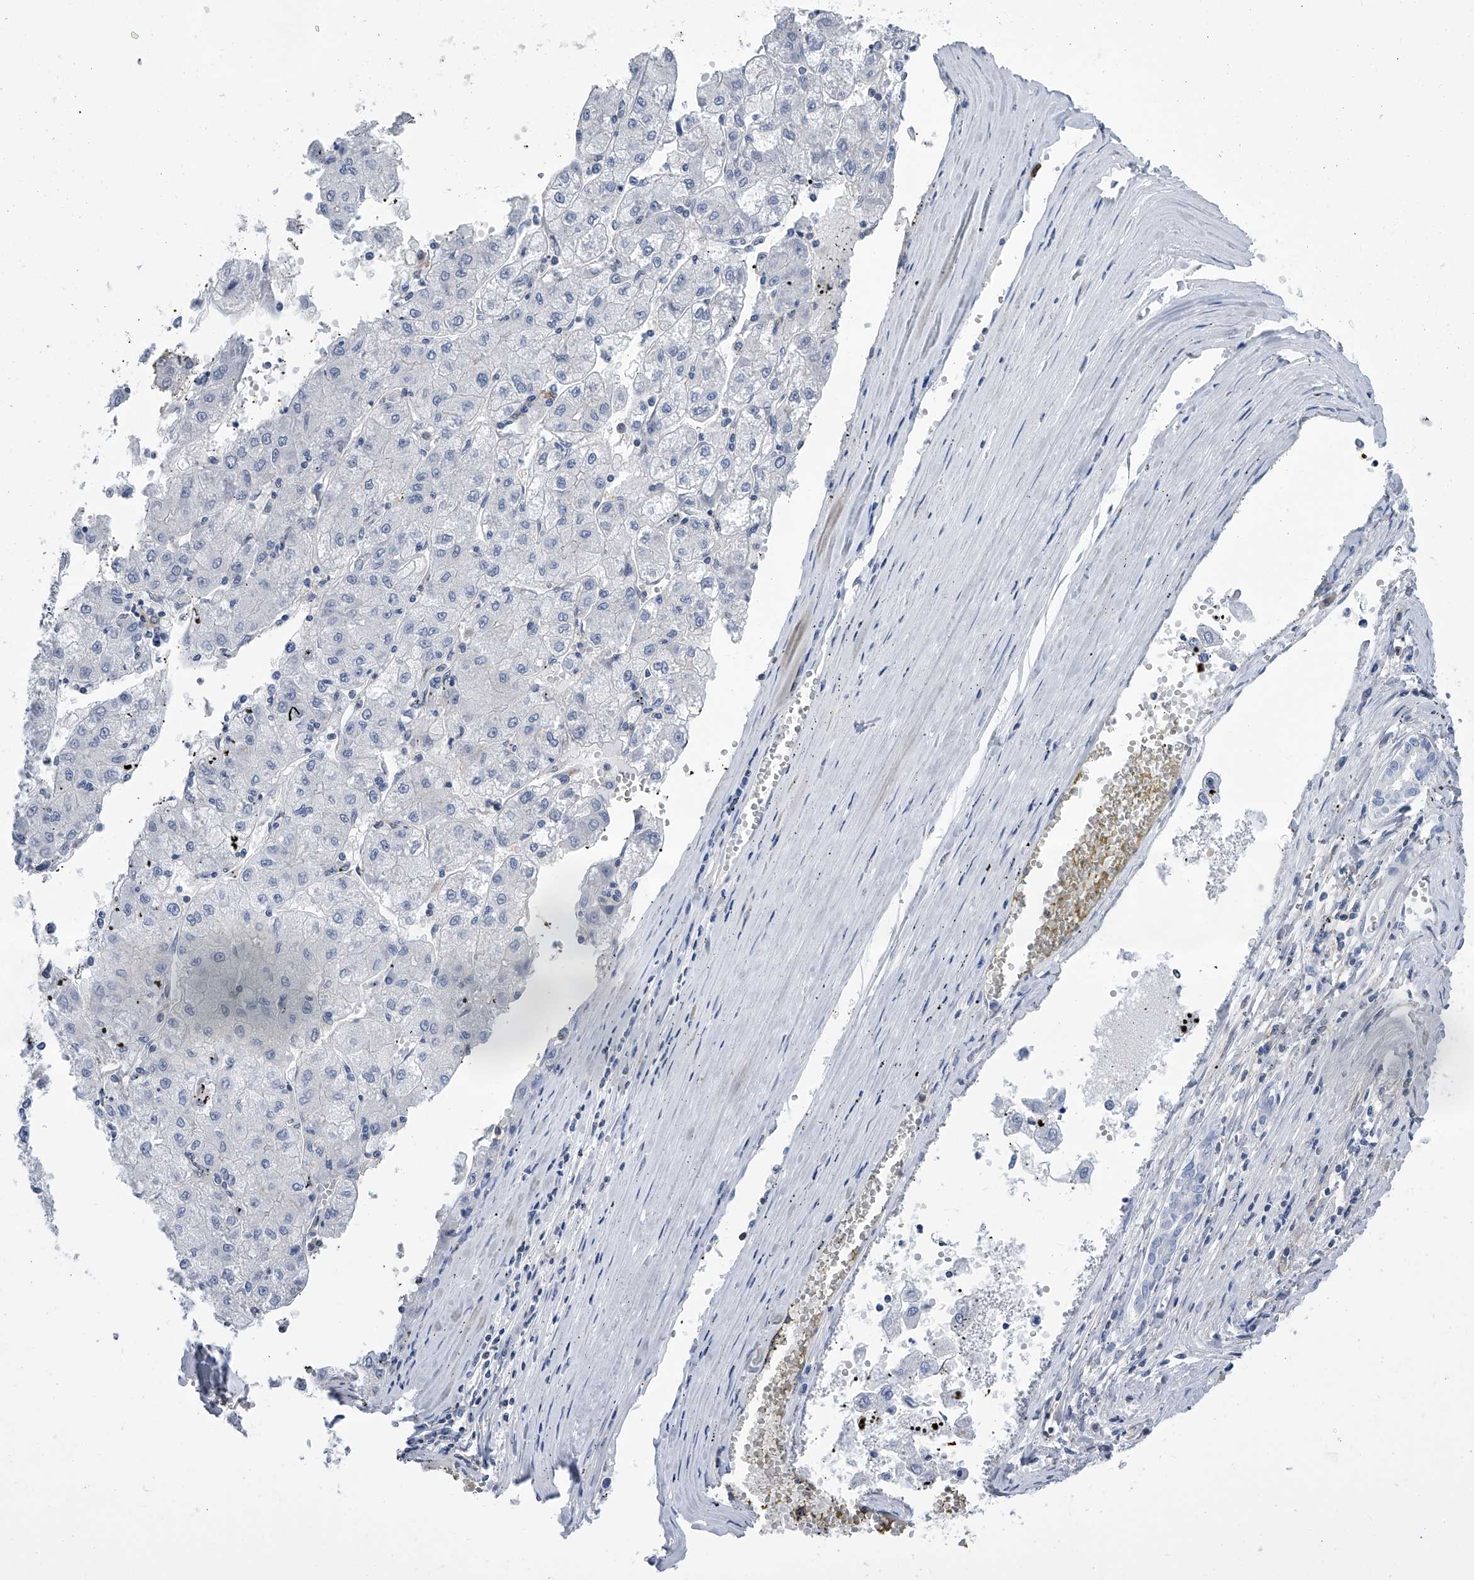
{"staining": {"intensity": "negative", "quantity": "none", "location": "none"}, "tissue": "liver cancer", "cell_type": "Tumor cells", "image_type": "cancer", "snomed": [{"axis": "morphology", "description": "Carcinoma, Hepatocellular, NOS"}, {"axis": "topography", "description": "Liver"}], "caption": "Immunohistochemistry photomicrograph of neoplastic tissue: liver cancer stained with DAB (3,3'-diaminobenzidine) shows no significant protein expression in tumor cells.", "gene": "SERPINB9", "patient": {"sex": "male", "age": 72}}